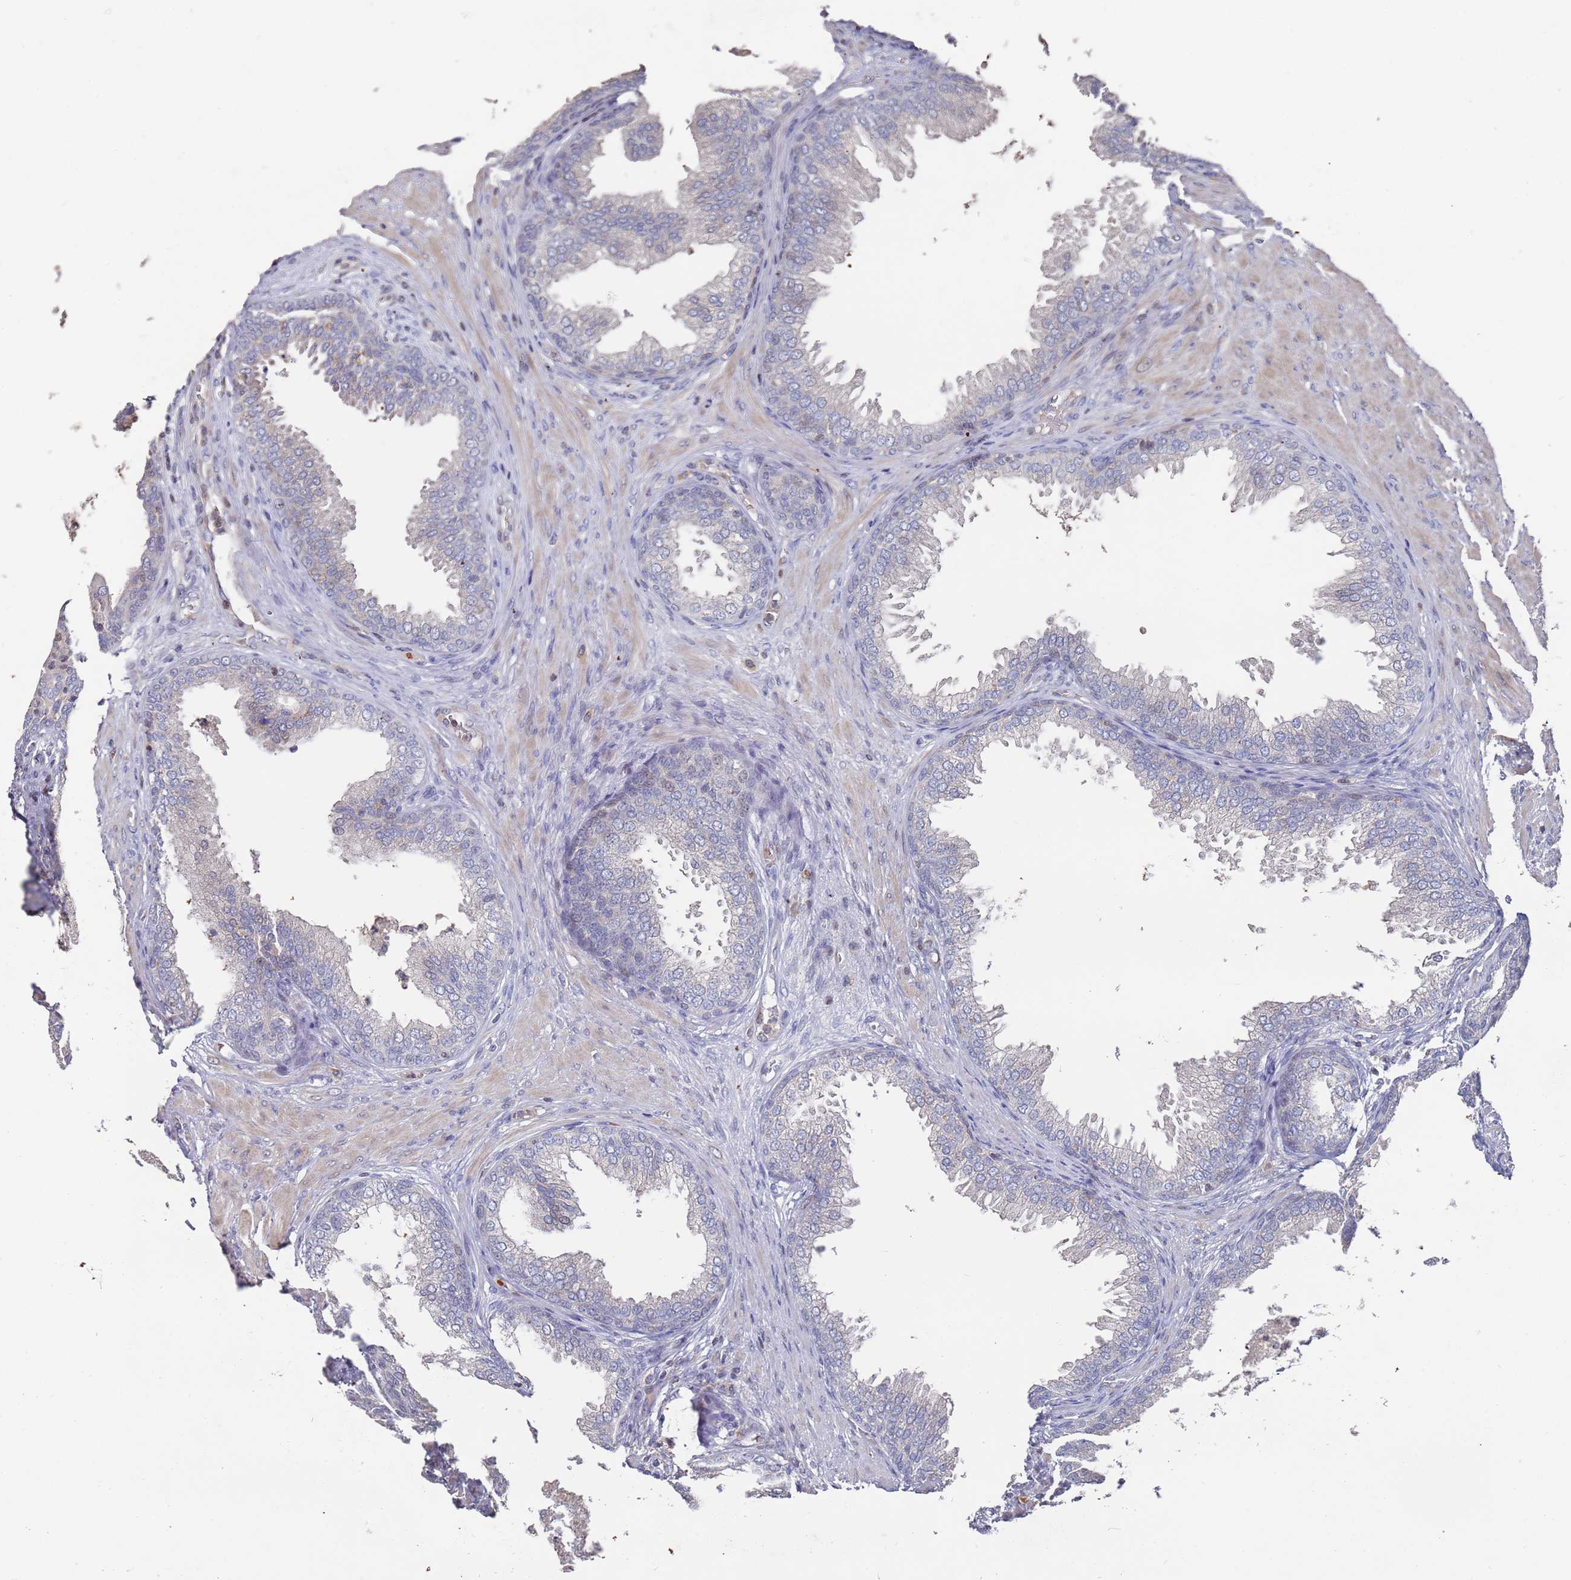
{"staining": {"intensity": "negative", "quantity": "none", "location": "none"}, "tissue": "prostate", "cell_type": "Glandular cells", "image_type": "normal", "snomed": [{"axis": "morphology", "description": "Normal tissue, NOS"}, {"axis": "topography", "description": "Prostate"}], "caption": "High power microscopy micrograph of an immunohistochemistry (IHC) image of normal prostate, revealing no significant staining in glandular cells. Brightfield microscopy of immunohistochemistry stained with DAB (brown) and hematoxylin (blue), captured at high magnification.", "gene": "LACC1", "patient": {"sex": "male", "age": 76}}